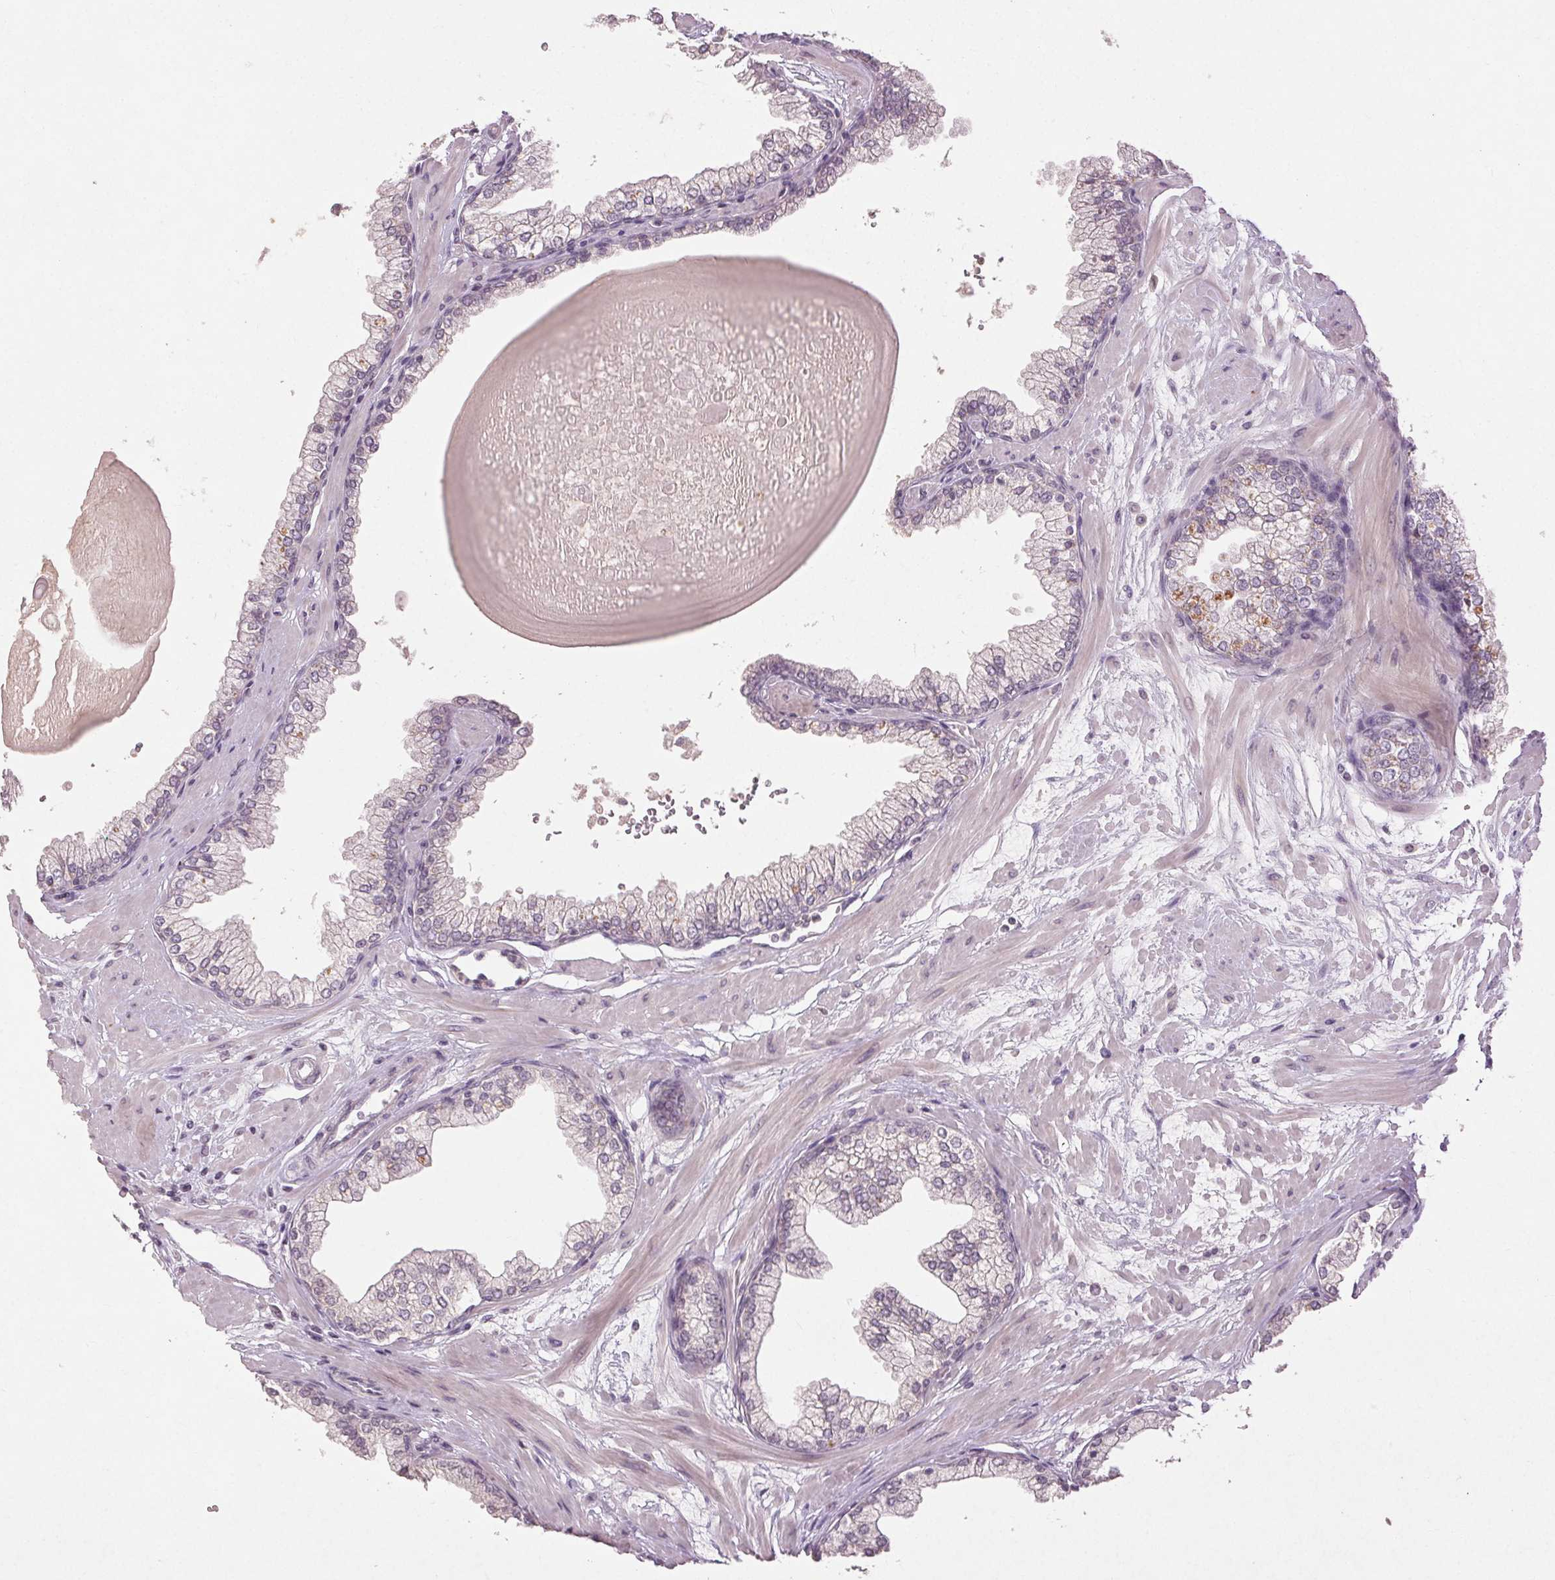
{"staining": {"intensity": "weak", "quantity": "<25%", "location": "cytoplasmic/membranous"}, "tissue": "prostate", "cell_type": "Glandular cells", "image_type": "normal", "snomed": [{"axis": "morphology", "description": "Normal tissue, NOS"}, {"axis": "topography", "description": "Prostate"}, {"axis": "topography", "description": "Peripheral nerve tissue"}], "caption": "The image reveals no staining of glandular cells in unremarkable prostate. (Immunohistochemistry (ihc), brightfield microscopy, high magnification).", "gene": "ENSG00000255641", "patient": {"sex": "male", "age": 61}}